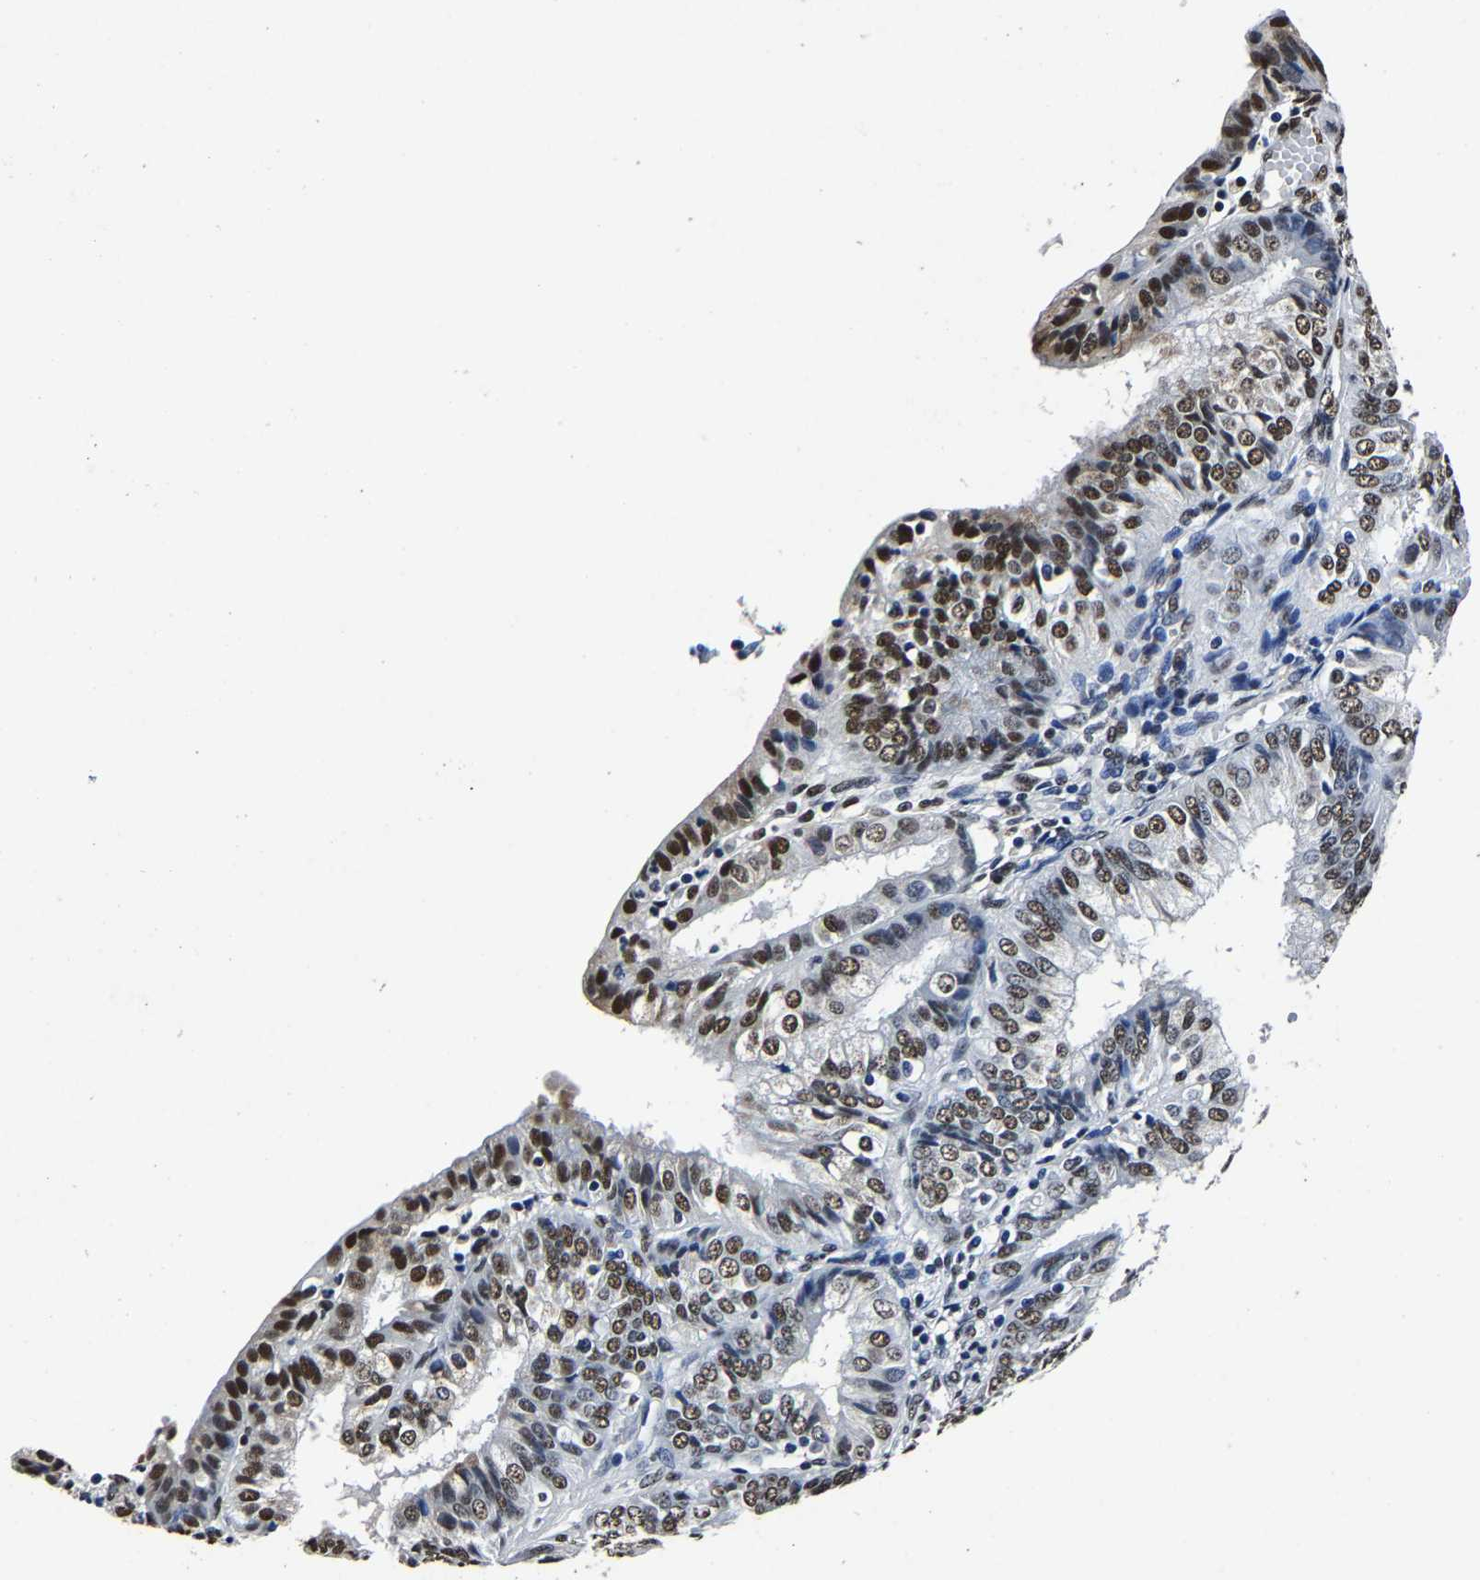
{"staining": {"intensity": "moderate", "quantity": ">75%", "location": "nuclear"}, "tissue": "endometrial cancer", "cell_type": "Tumor cells", "image_type": "cancer", "snomed": [{"axis": "morphology", "description": "Adenocarcinoma, NOS"}, {"axis": "topography", "description": "Endometrium"}], "caption": "There is medium levels of moderate nuclear staining in tumor cells of adenocarcinoma (endometrial), as demonstrated by immunohistochemical staining (brown color).", "gene": "RBM45", "patient": {"sex": "female", "age": 58}}